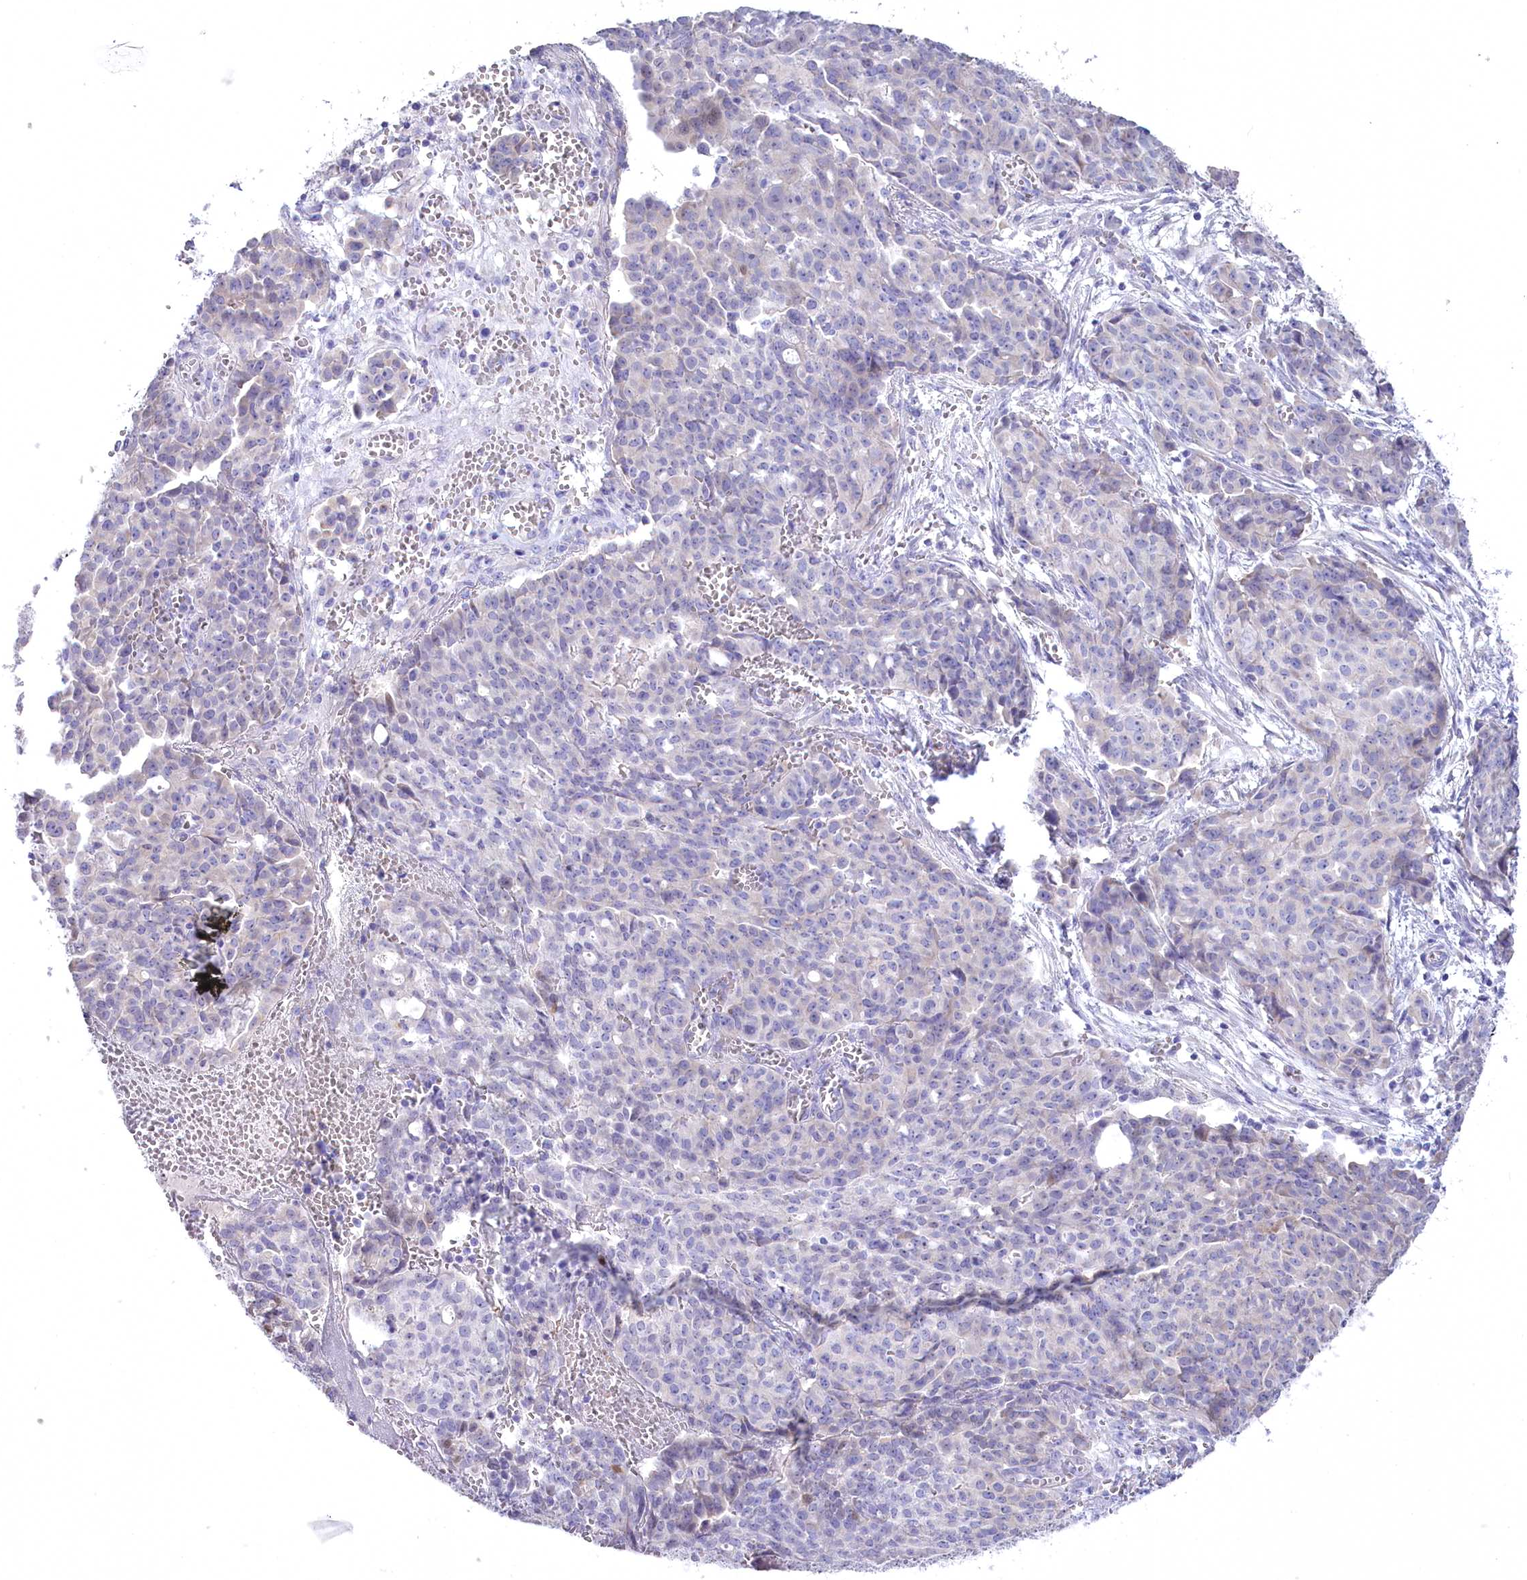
{"staining": {"intensity": "negative", "quantity": "none", "location": "none"}, "tissue": "ovarian cancer", "cell_type": "Tumor cells", "image_type": "cancer", "snomed": [{"axis": "morphology", "description": "Cystadenocarcinoma, serous, NOS"}, {"axis": "topography", "description": "Soft tissue"}, {"axis": "topography", "description": "Ovary"}], "caption": "Ovarian cancer (serous cystadenocarcinoma) was stained to show a protein in brown. There is no significant staining in tumor cells.", "gene": "MYOZ1", "patient": {"sex": "female", "age": 57}}